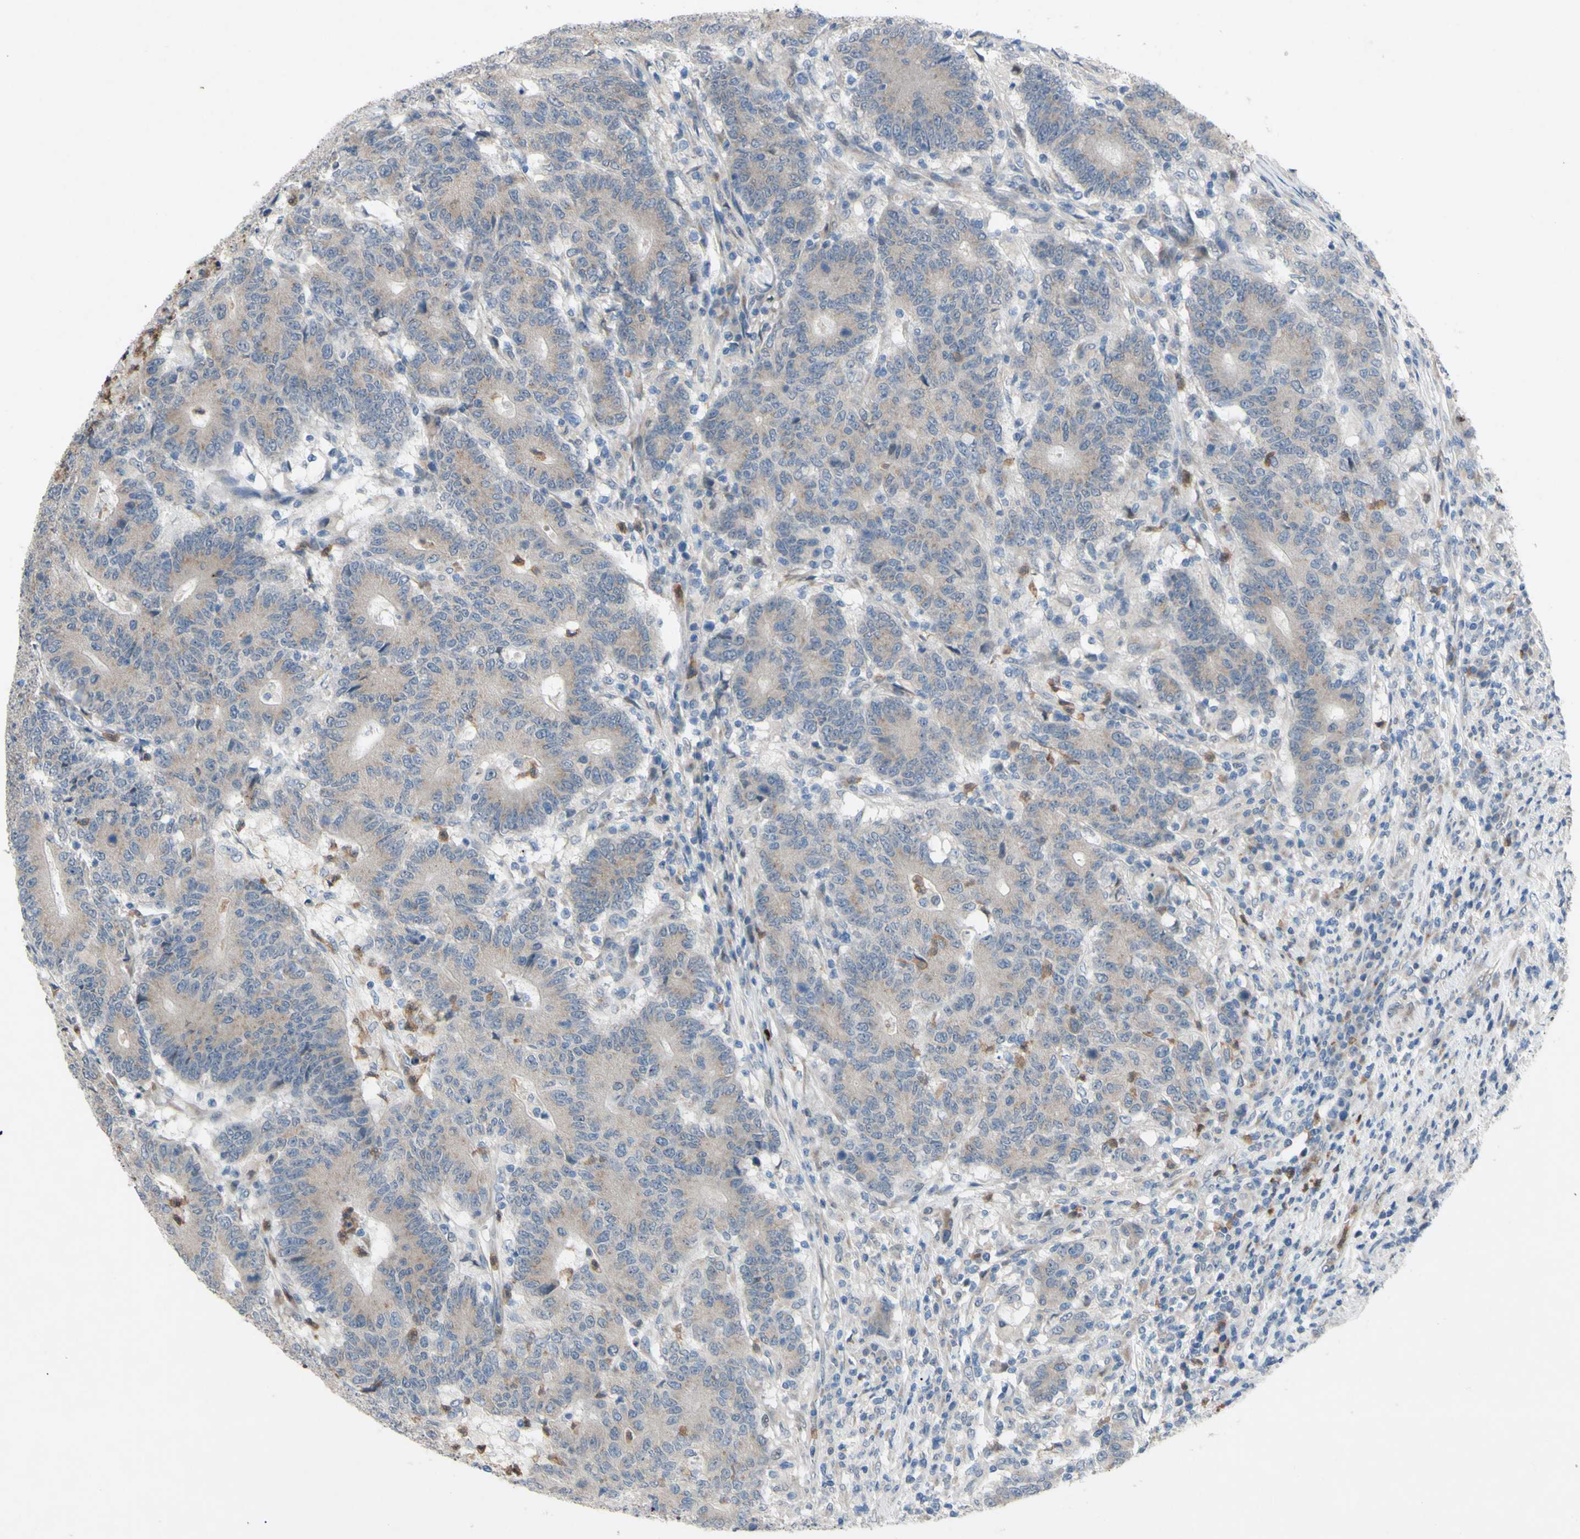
{"staining": {"intensity": "moderate", "quantity": ">75%", "location": "cytoplasmic/membranous"}, "tissue": "colorectal cancer", "cell_type": "Tumor cells", "image_type": "cancer", "snomed": [{"axis": "morphology", "description": "Normal tissue, NOS"}, {"axis": "morphology", "description": "Adenocarcinoma, NOS"}, {"axis": "topography", "description": "Colon"}], "caption": "Immunohistochemistry (DAB) staining of colorectal cancer shows moderate cytoplasmic/membranous protein positivity in approximately >75% of tumor cells. (brown staining indicates protein expression, while blue staining denotes nuclei).", "gene": "GRAMD2B", "patient": {"sex": "female", "age": 75}}